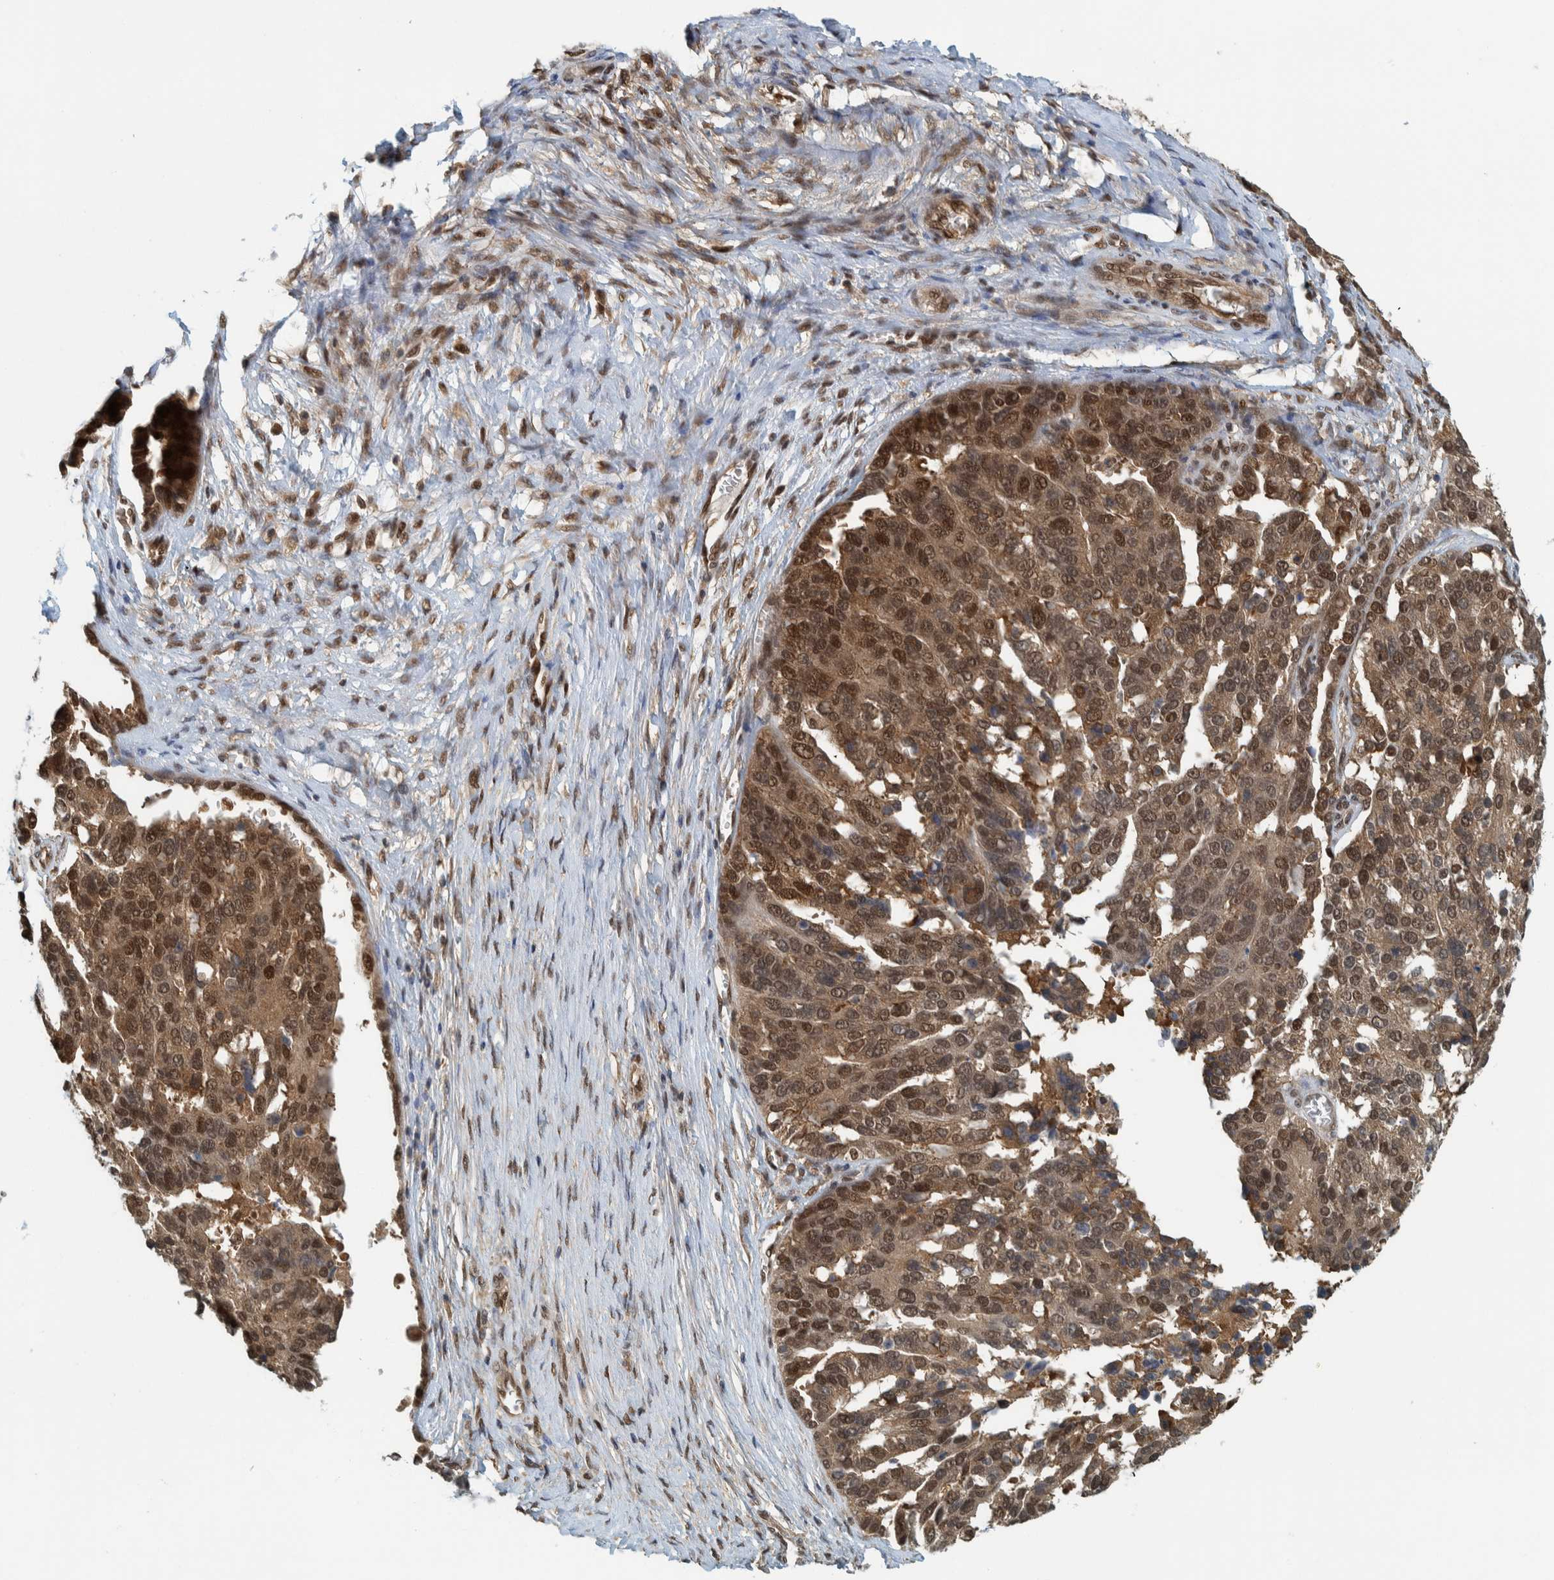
{"staining": {"intensity": "moderate", "quantity": ">75%", "location": "cytoplasmic/membranous,nuclear"}, "tissue": "ovarian cancer", "cell_type": "Tumor cells", "image_type": "cancer", "snomed": [{"axis": "morphology", "description": "Cystadenocarcinoma, serous, NOS"}, {"axis": "topography", "description": "Ovary"}], "caption": "Immunohistochemical staining of ovarian cancer displays medium levels of moderate cytoplasmic/membranous and nuclear expression in about >75% of tumor cells.", "gene": "COPS3", "patient": {"sex": "female", "age": 44}}